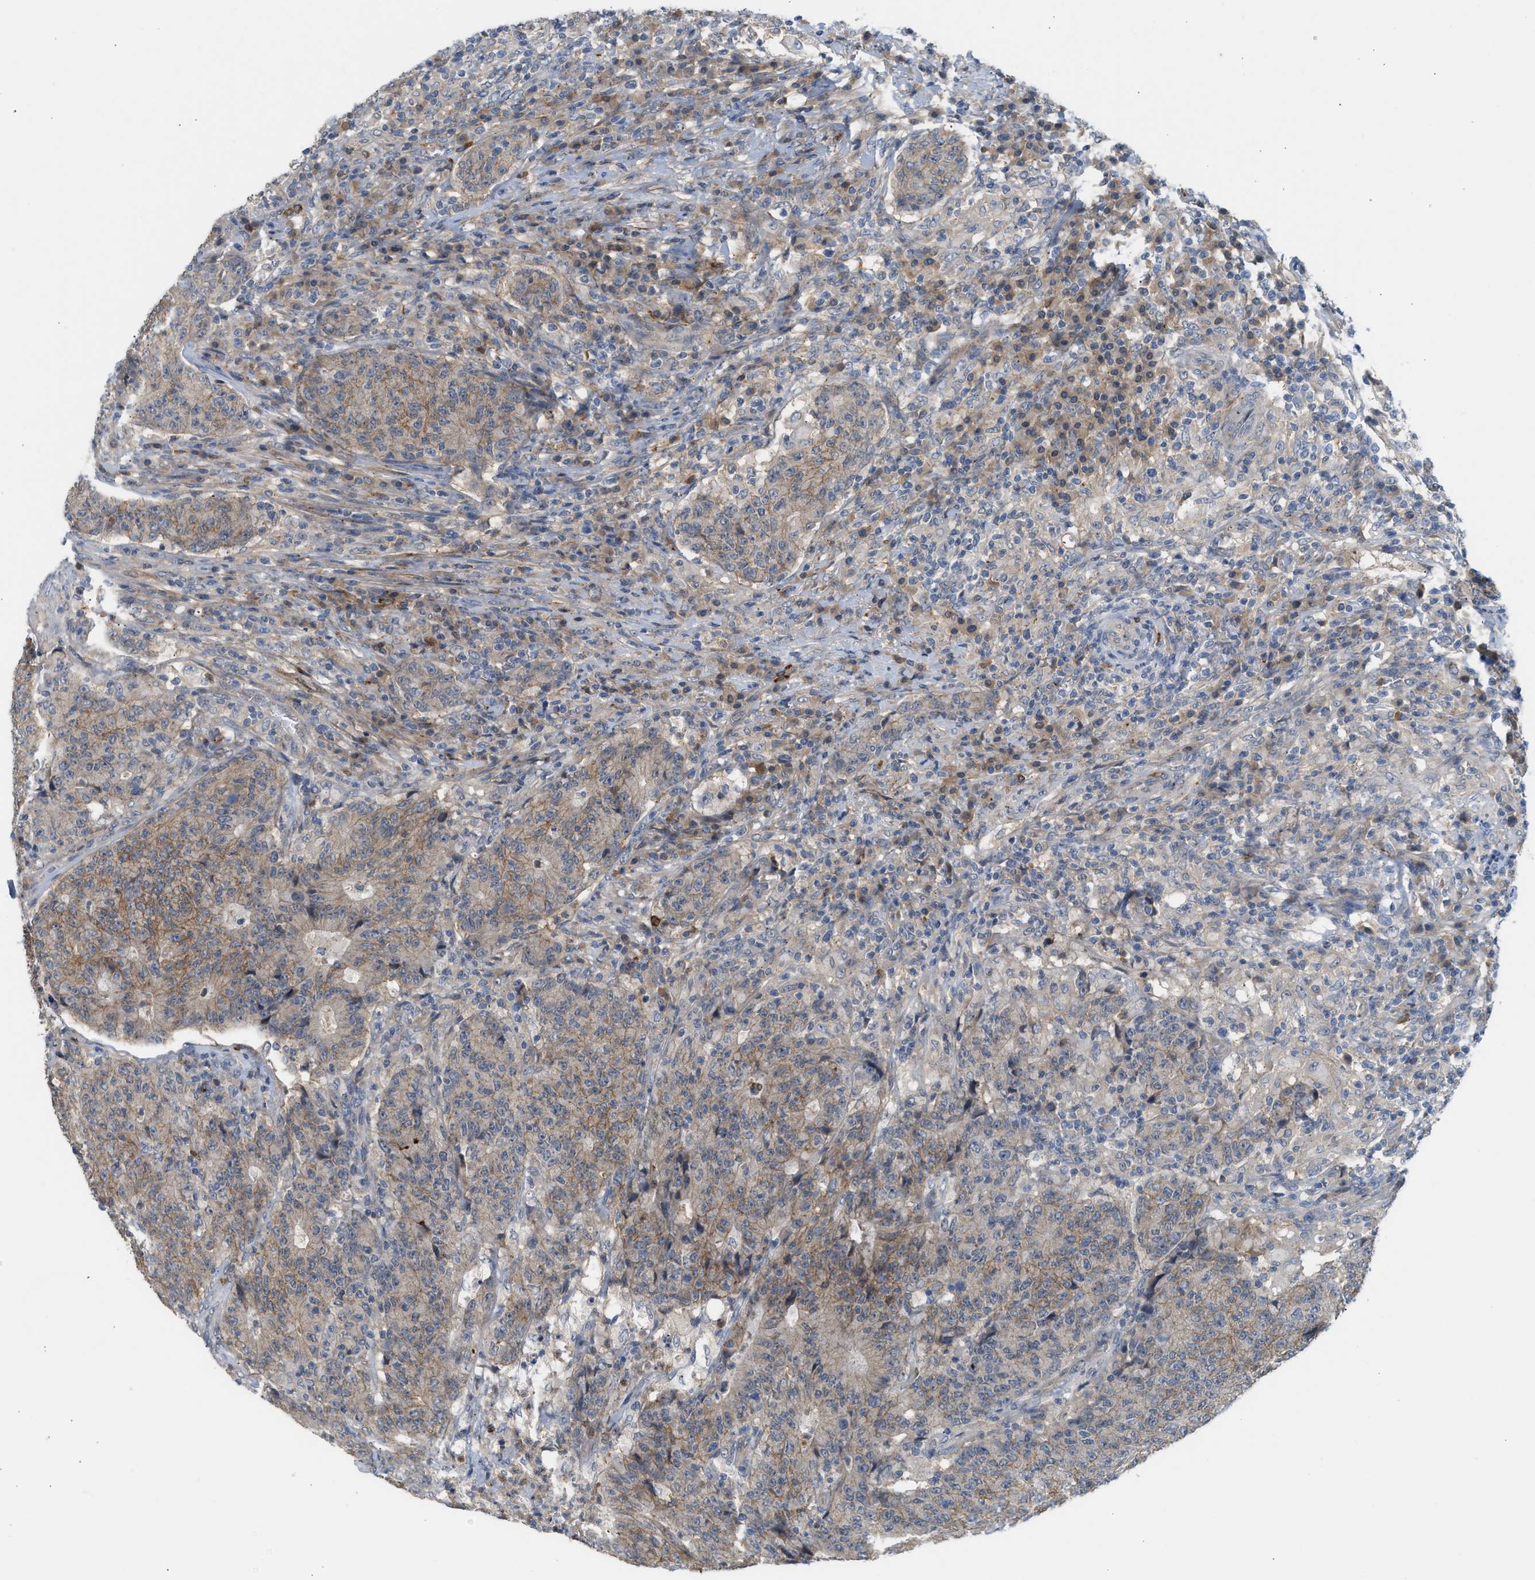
{"staining": {"intensity": "moderate", "quantity": "25%-75%", "location": "cytoplasmic/membranous"}, "tissue": "colorectal cancer", "cell_type": "Tumor cells", "image_type": "cancer", "snomed": [{"axis": "morphology", "description": "Normal tissue, NOS"}, {"axis": "morphology", "description": "Adenocarcinoma, NOS"}, {"axis": "topography", "description": "Colon"}], "caption": "IHC (DAB (3,3'-diaminobenzidine)) staining of colorectal cancer exhibits moderate cytoplasmic/membranous protein staining in about 25%-75% of tumor cells. The staining was performed using DAB to visualize the protein expression in brown, while the nuclei were stained in blue with hematoxylin (Magnification: 20x).", "gene": "RHBDF2", "patient": {"sex": "female", "age": 75}}